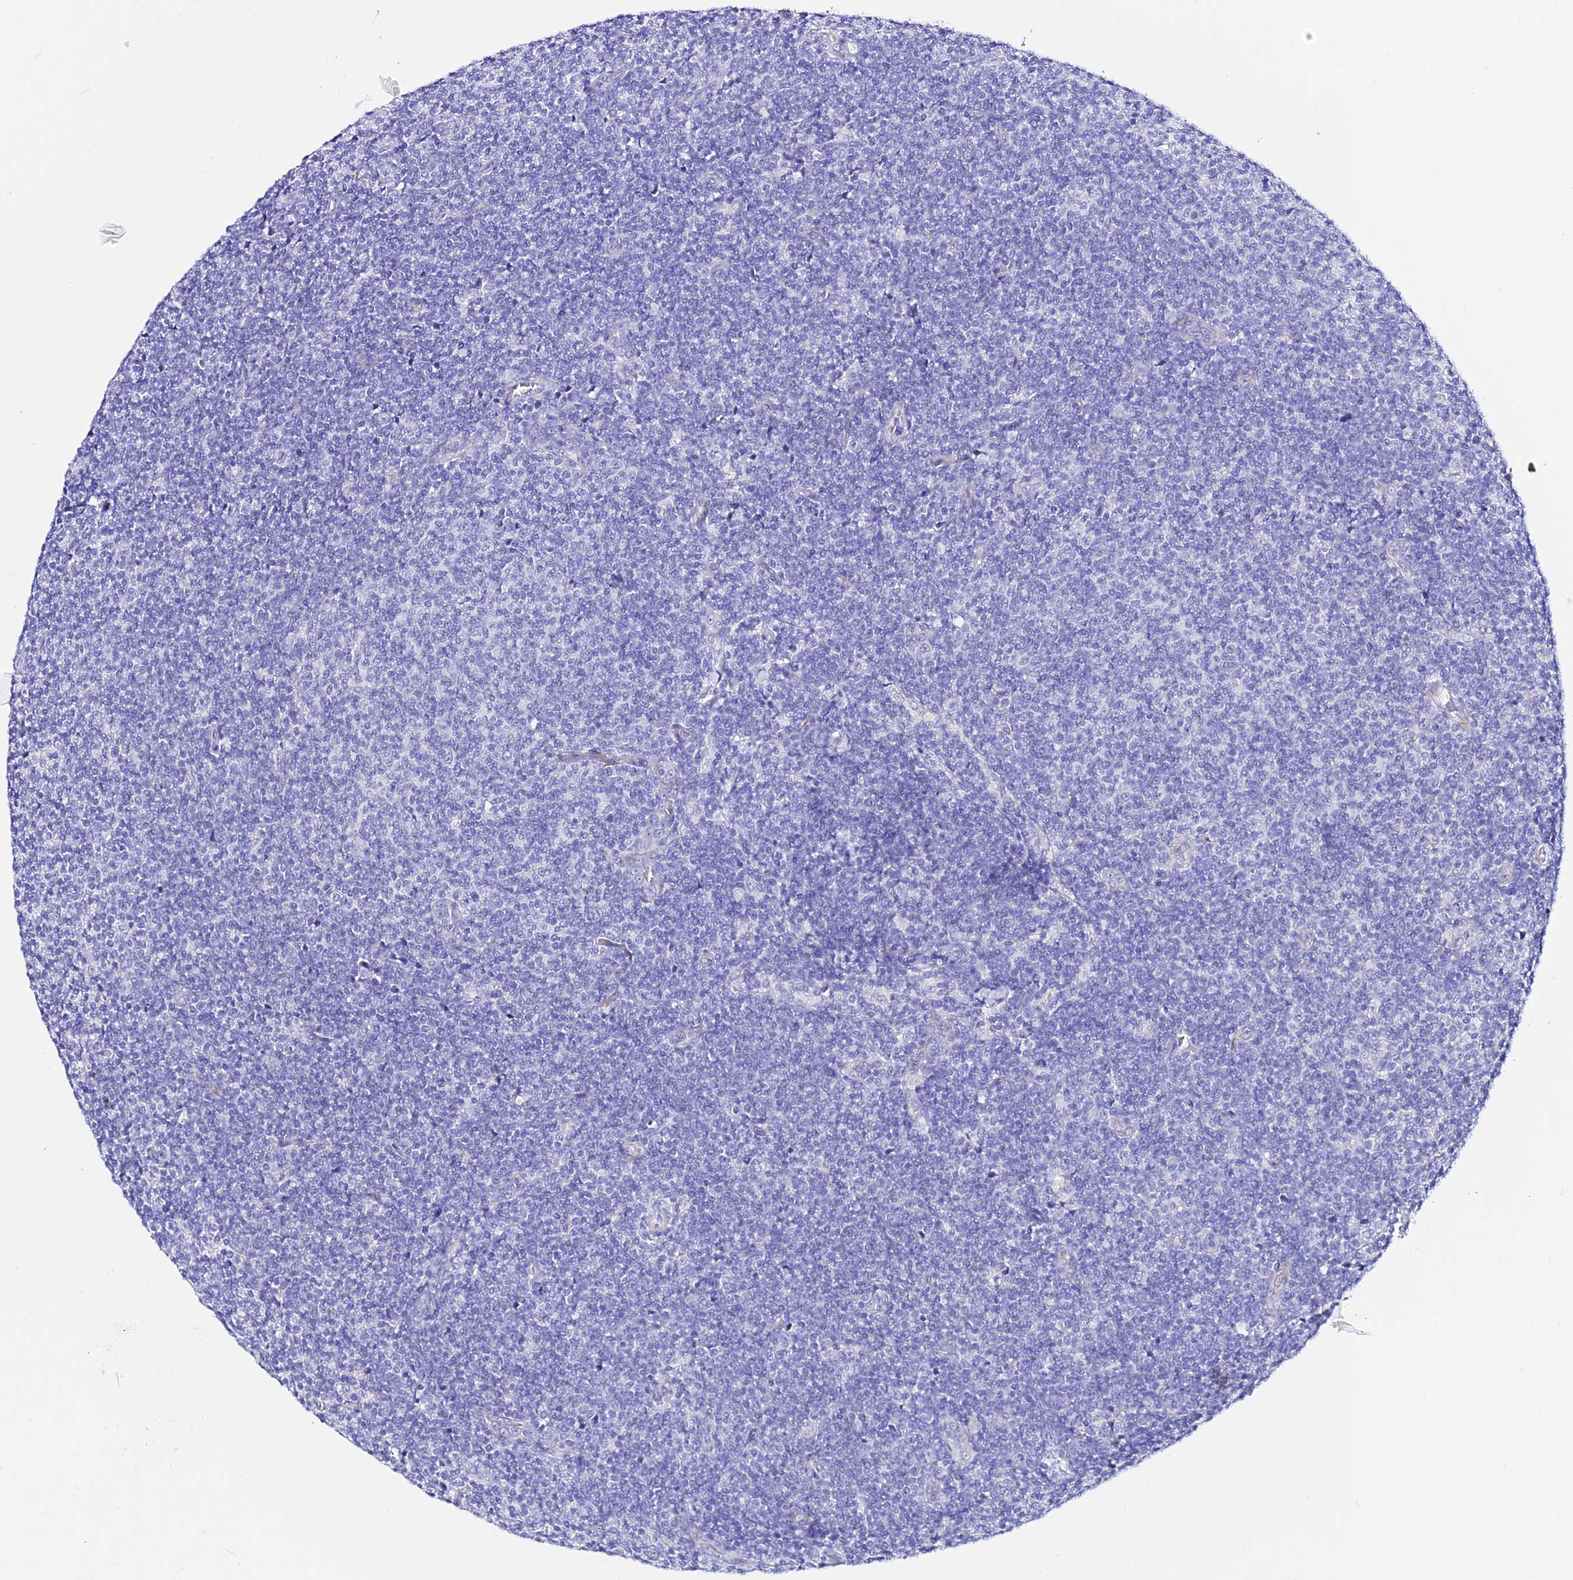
{"staining": {"intensity": "negative", "quantity": "none", "location": "none"}, "tissue": "lymphoma", "cell_type": "Tumor cells", "image_type": "cancer", "snomed": [{"axis": "morphology", "description": "Malignant lymphoma, non-Hodgkin's type, Low grade"}, {"axis": "topography", "description": "Lymph node"}], "caption": "Tumor cells are negative for protein expression in human lymphoma. (Stains: DAB immunohistochemistry with hematoxylin counter stain, Microscopy: brightfield microscopy at high magnification).", "gene": "DEFB106A", "patient": {"sex": "male", "age": 66}}